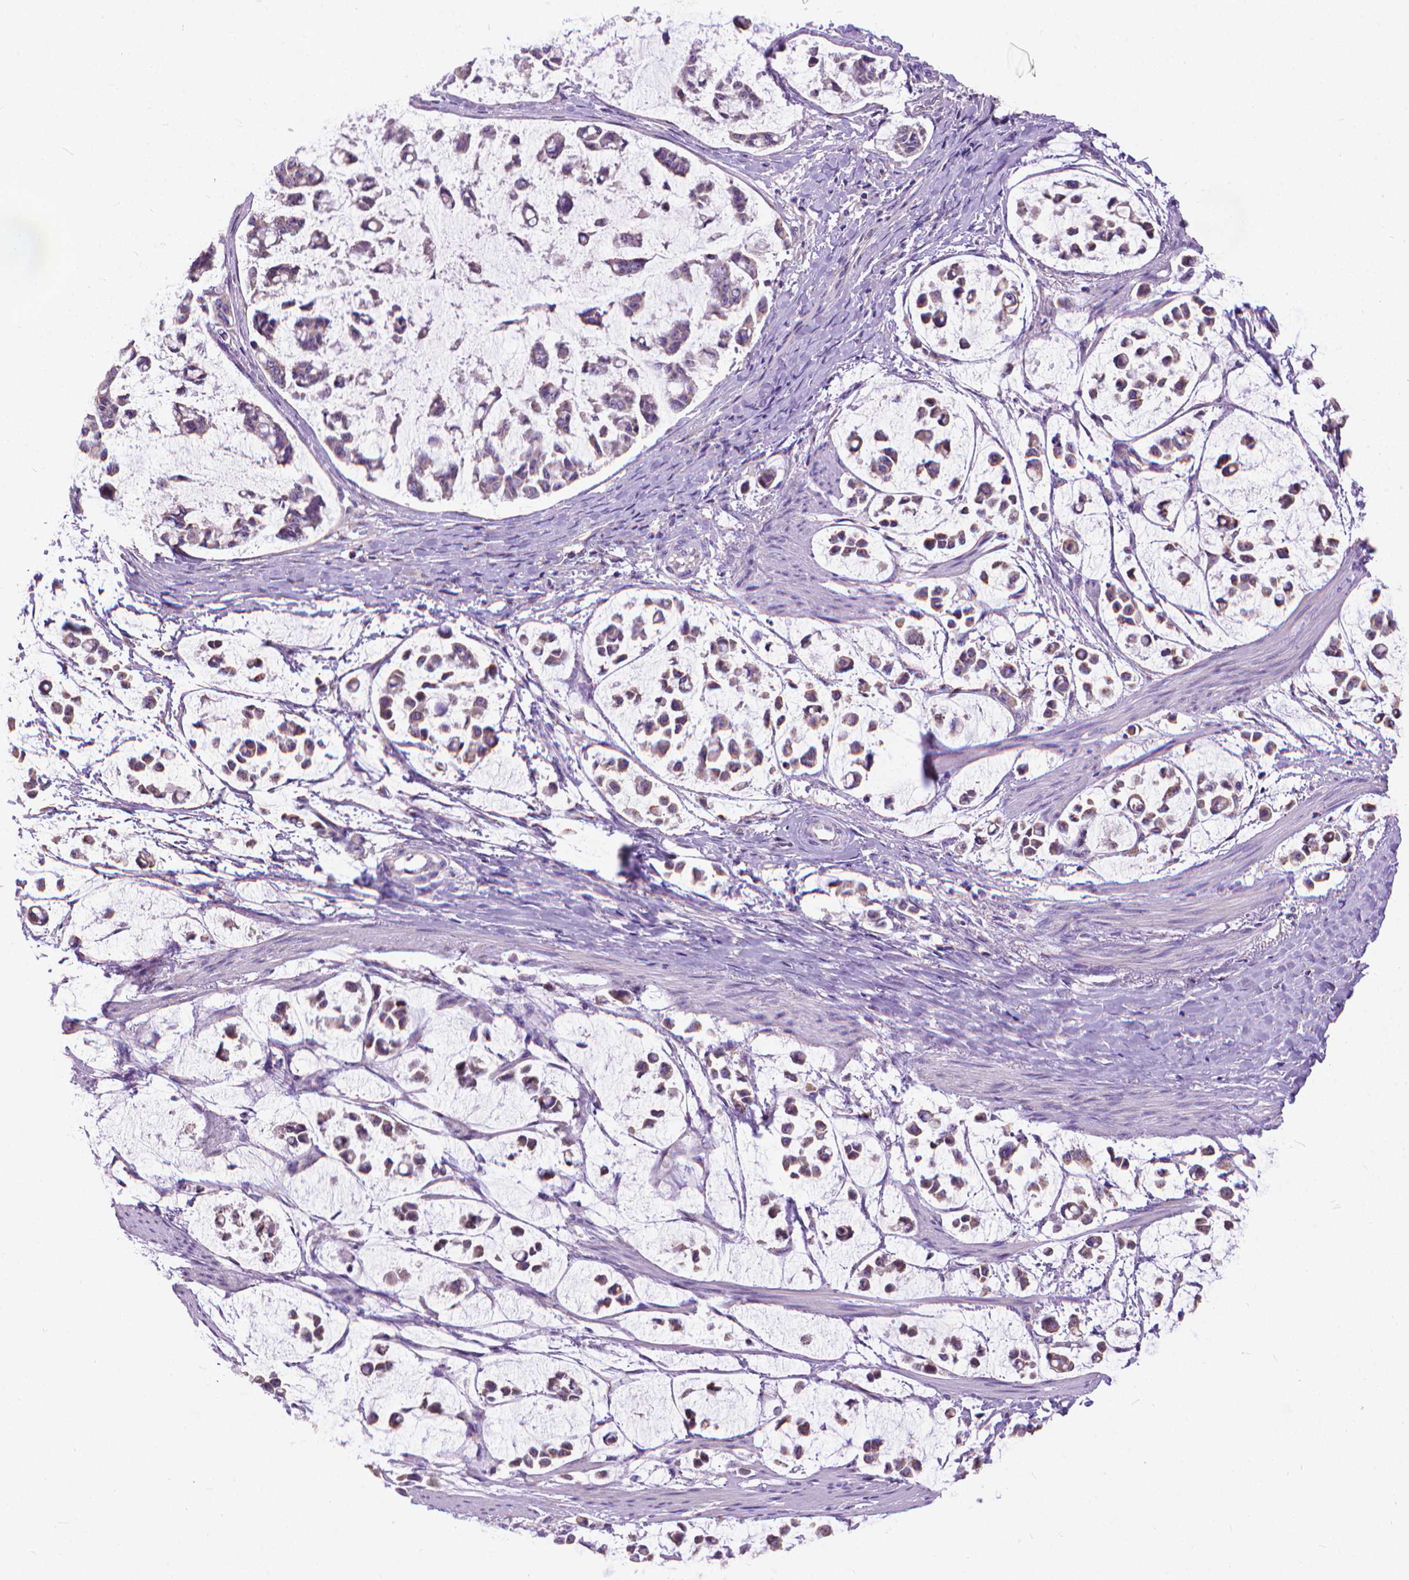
{"staining": {"intensity": "negative", "quantity": "none", "location": "none"}, "tissue": "stomach cancer", "cell_type": "Tumor cells", "image_type": "cancer", "snomed": [{"axis": "morphology", "description": "Adenocarcinoma, NOS"}, {"axis": "topography", "description": "Stomach"}], "caption": "This is an IHC image of stomach adenocarcinoma. There is no expression in tumor cells.", "gene": "SYN1", "patient": {"sex": "male", "age": 82}}